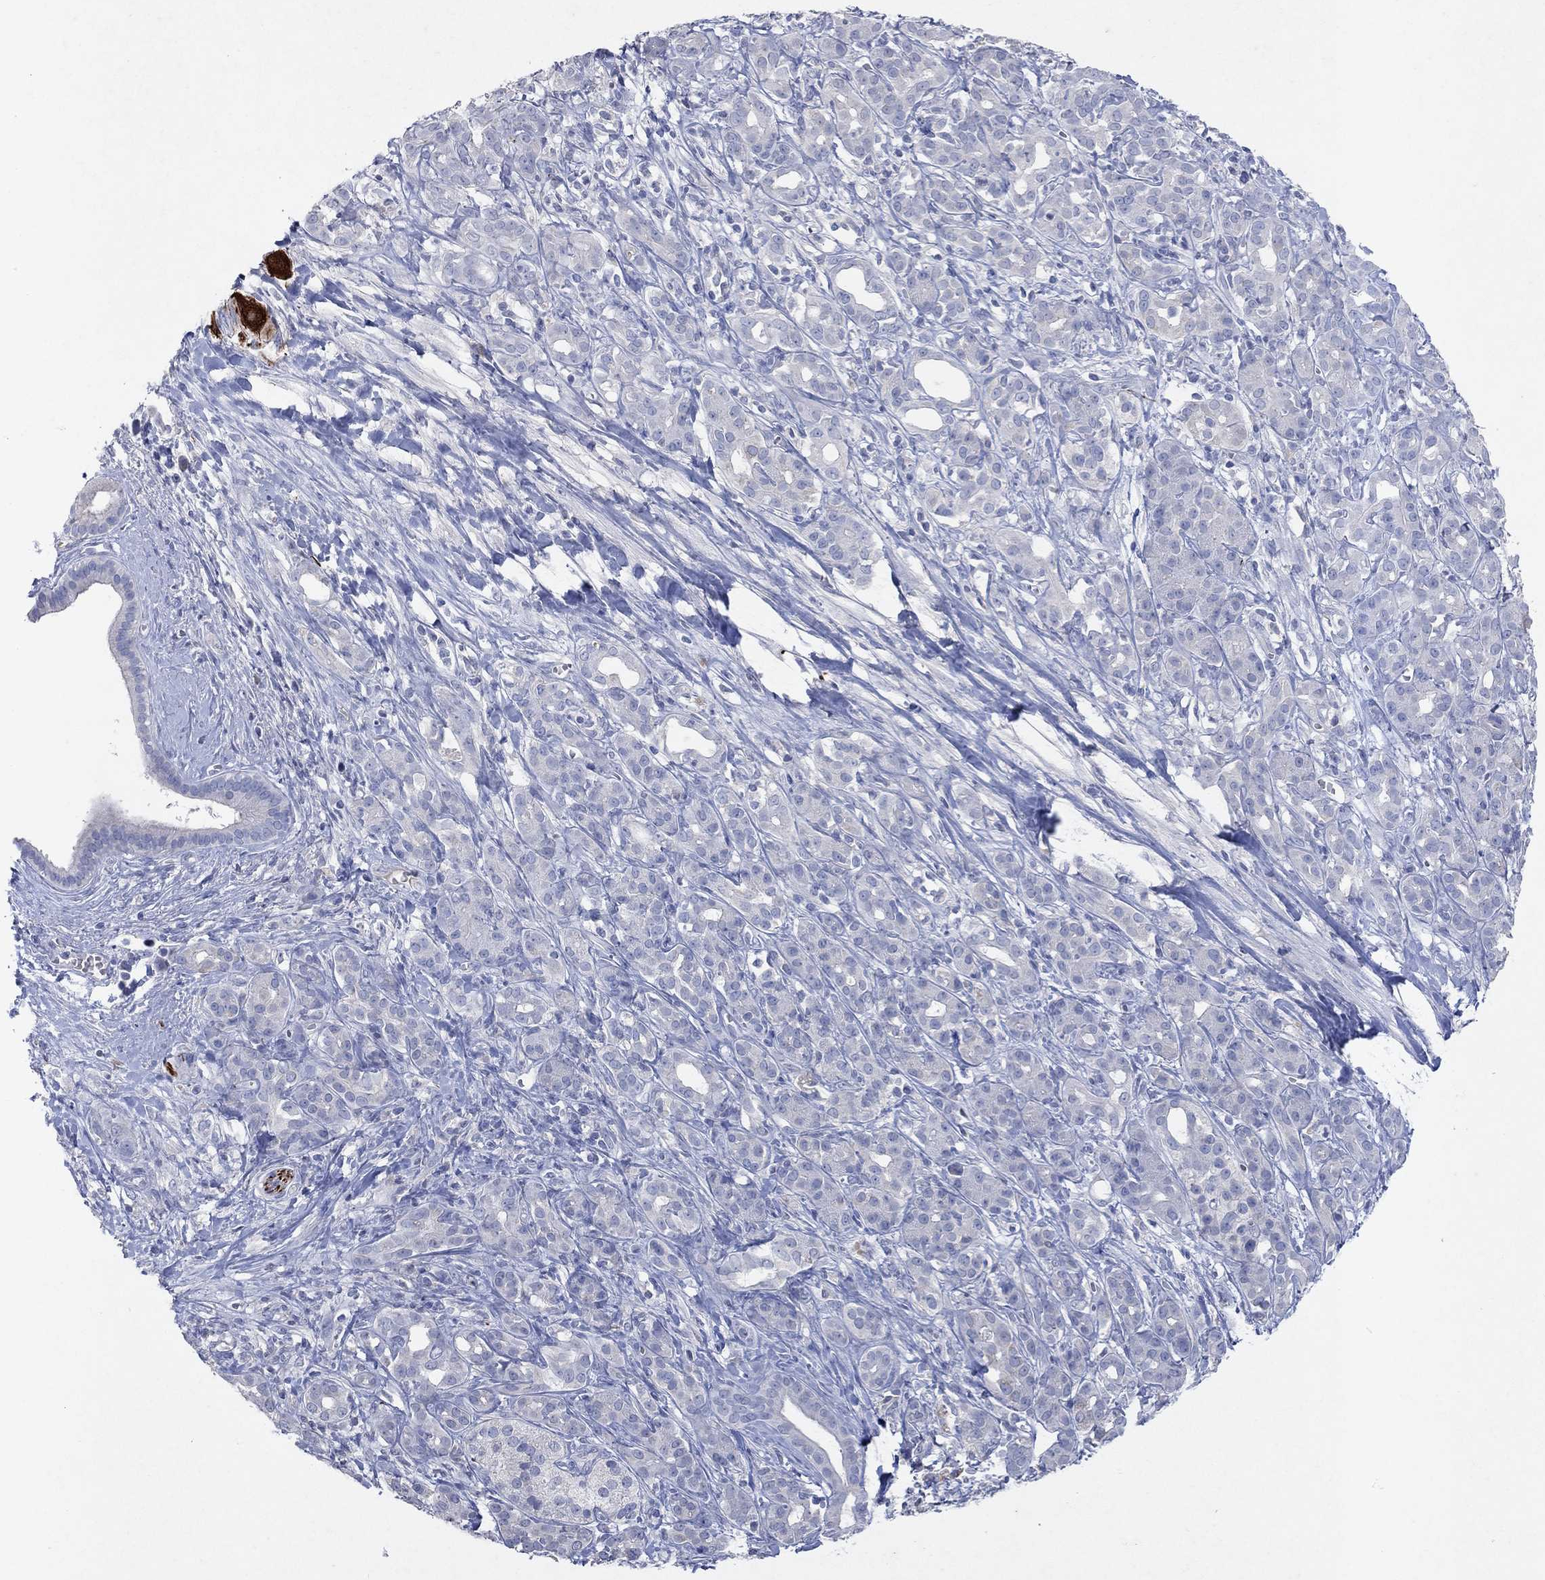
{"staining": {"intensity": "negative", "quantity": "none", "location": "none"}, "tissue": "pancreatic cancer", "cell_type": "Tumor cells", "image_type": "cancer", "snomed": [{"axis": "morphology", "description": "Adenocarcinoma, NOS"}, {"axis": "topography", "description": "Pancreas"}], "caption": "Tumor cells are negative for brown protein staining in pancreatic cancer. Brightfield microscopy of immunohistochemistry stained with DAB (brown) and hematoxylin (blue), captured at high magnification.", "gene": "KRT40", "patient": {"sex": "male", "age": 61}}